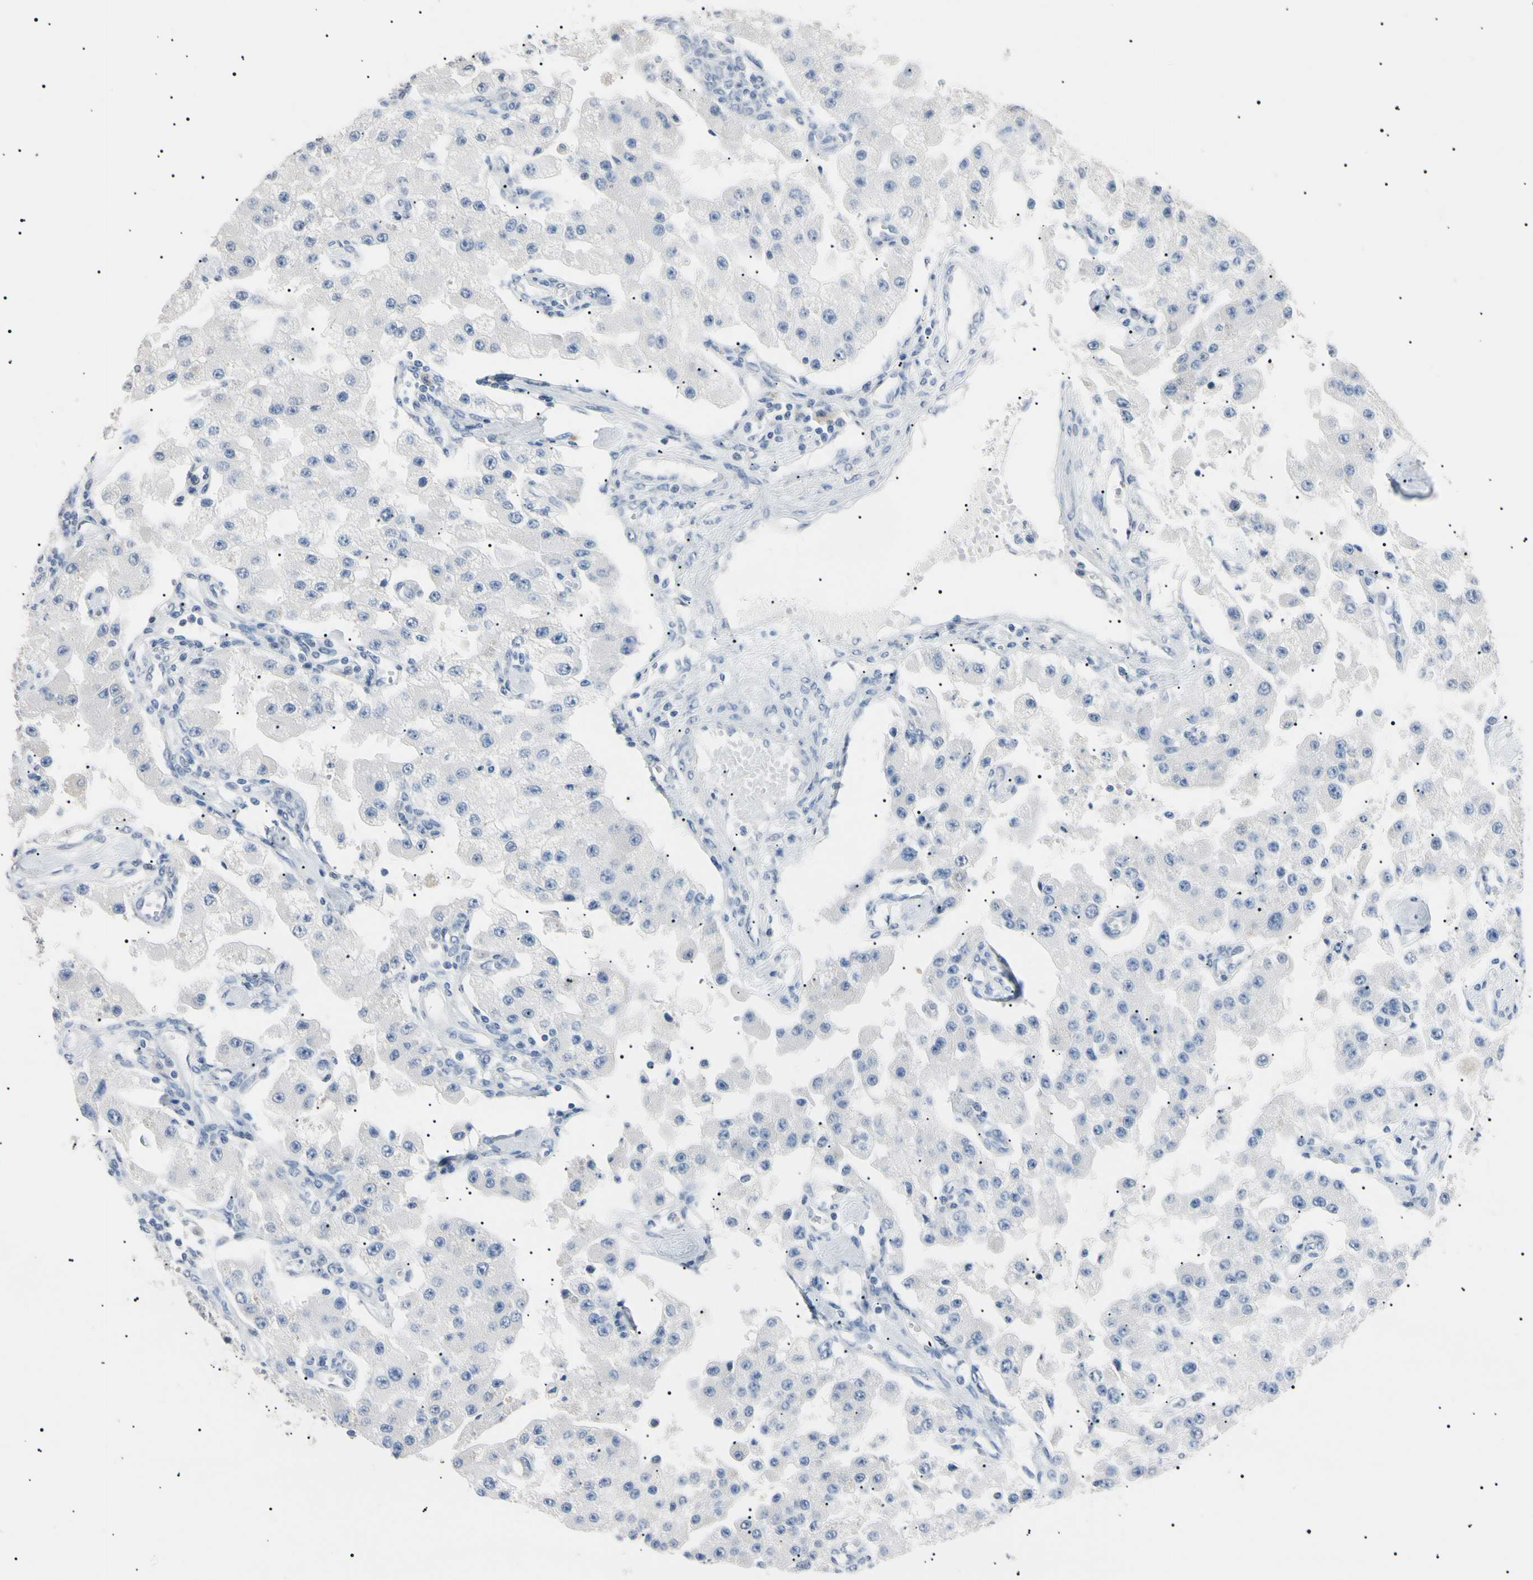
{"staining": {"intensity": "negative", "quantity": "none", "location": "none"}, "tissue": "carcinoid", "cell_type": "Tumor cells", "image_type": "cancer", "snomed": [{"axis": "morphology", "description": "Carcinoid, malignant, NOS"}, {"axis": "topography", "description": "Pancreas"}], "caption": "IHC image of neoplastic tissue: human malignant carcinoid stained with DAB (3,3'-diaminobenzidine) reveals no significant protein staining in tumor cells.", "gene": "CGB3", "patient": {"sex": "male", "age": 41}}